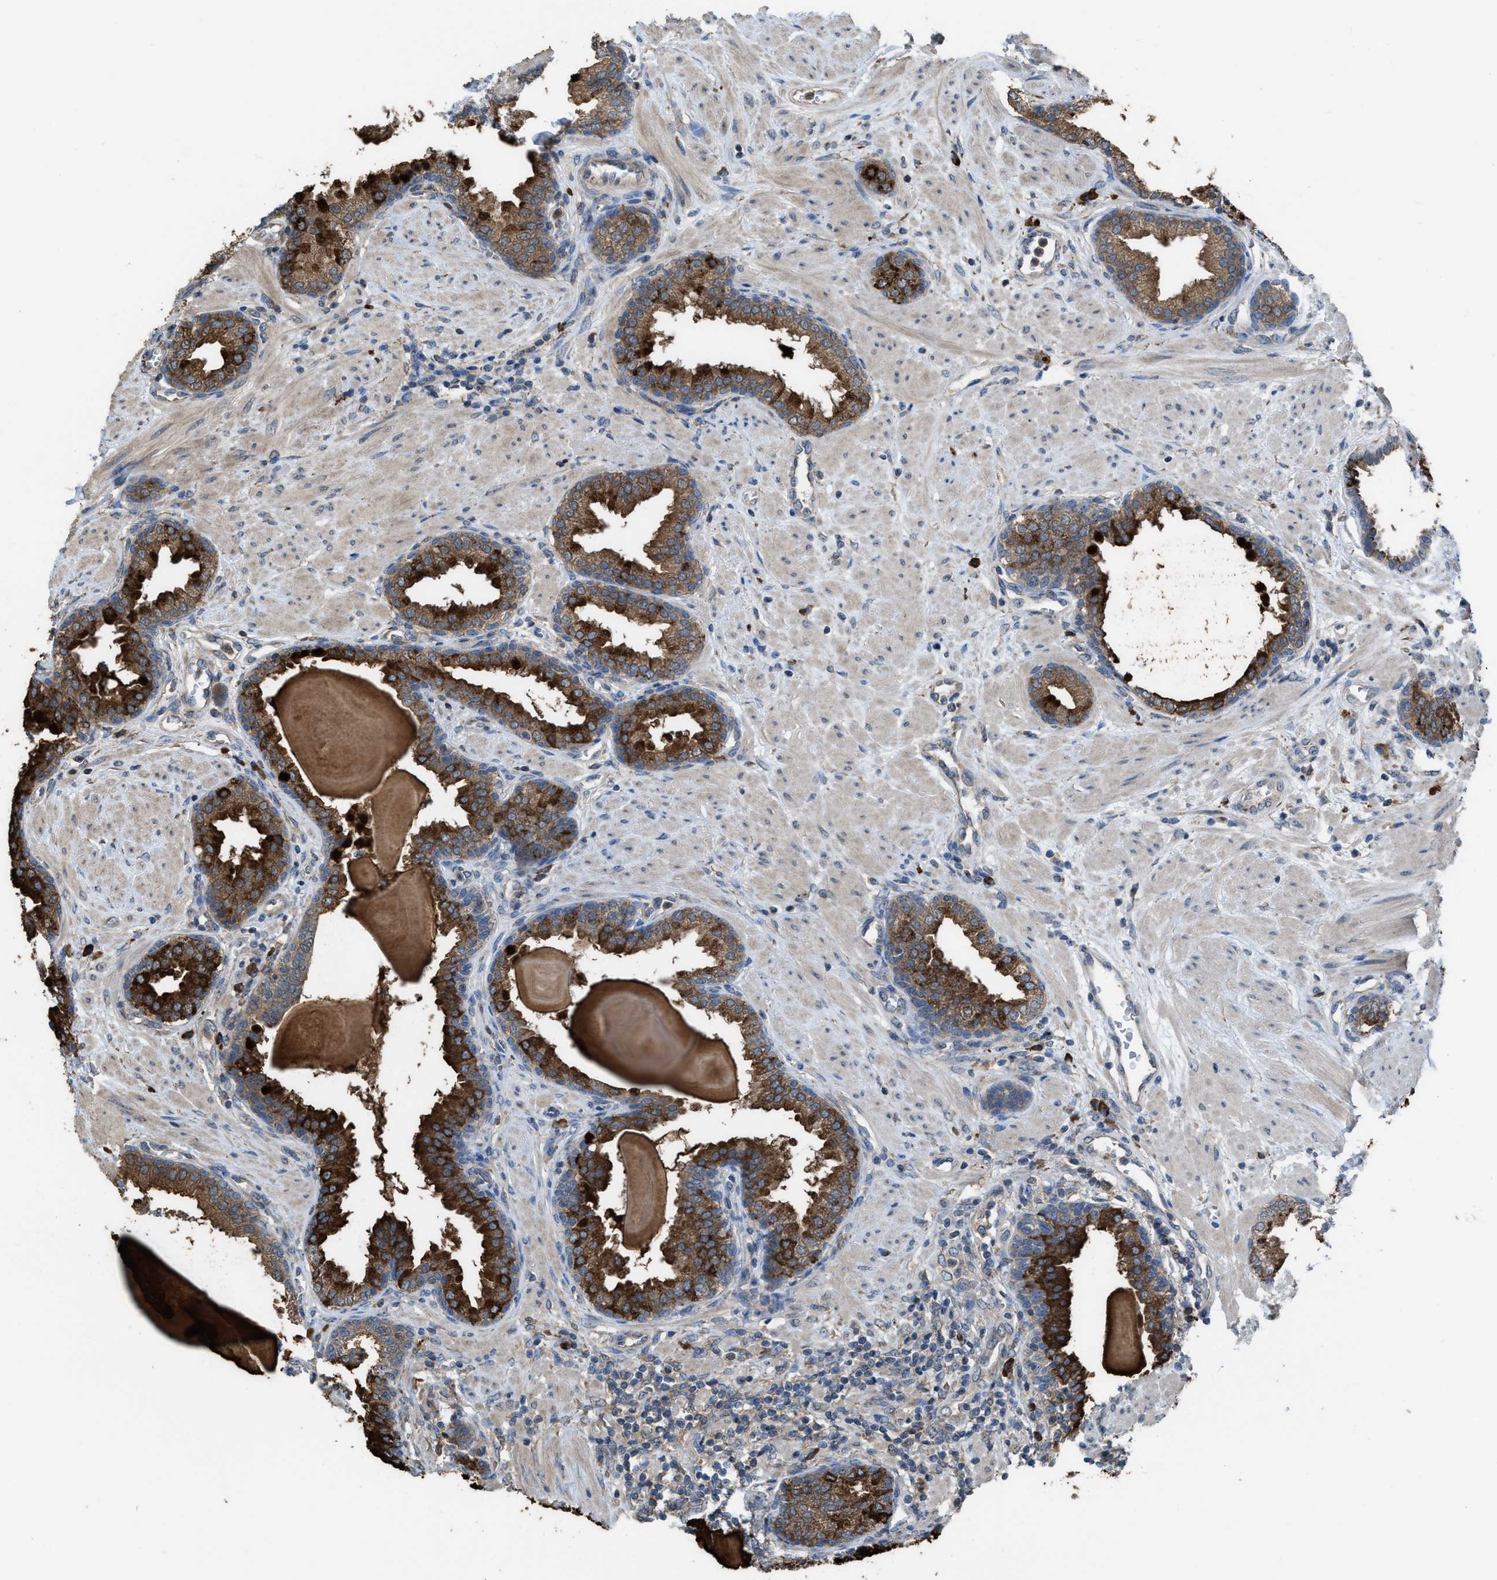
{"staining": {"intensity": "strong", "quantity": "25%-75%", "location": "cytoplasmic/membranous"}, "tissue": "prostate", "cell_type": "Glandular cells", "image_type": "normal", "snomed": [{"axis": "morphology", "description": "Normal tissue, NOS"}, {"axis": "topography", "description": "Prostate"}], "caption": "Immunohistochemical staining of unremarkable prostate reveals strong cytoplasmic/membranous protein expression in about 25%-75% of glandular cells. (DAB IHC with brightfield microscopy, high magnification).", "gene": "PLAA", "patient": {"sex": "male", "age": 51}}